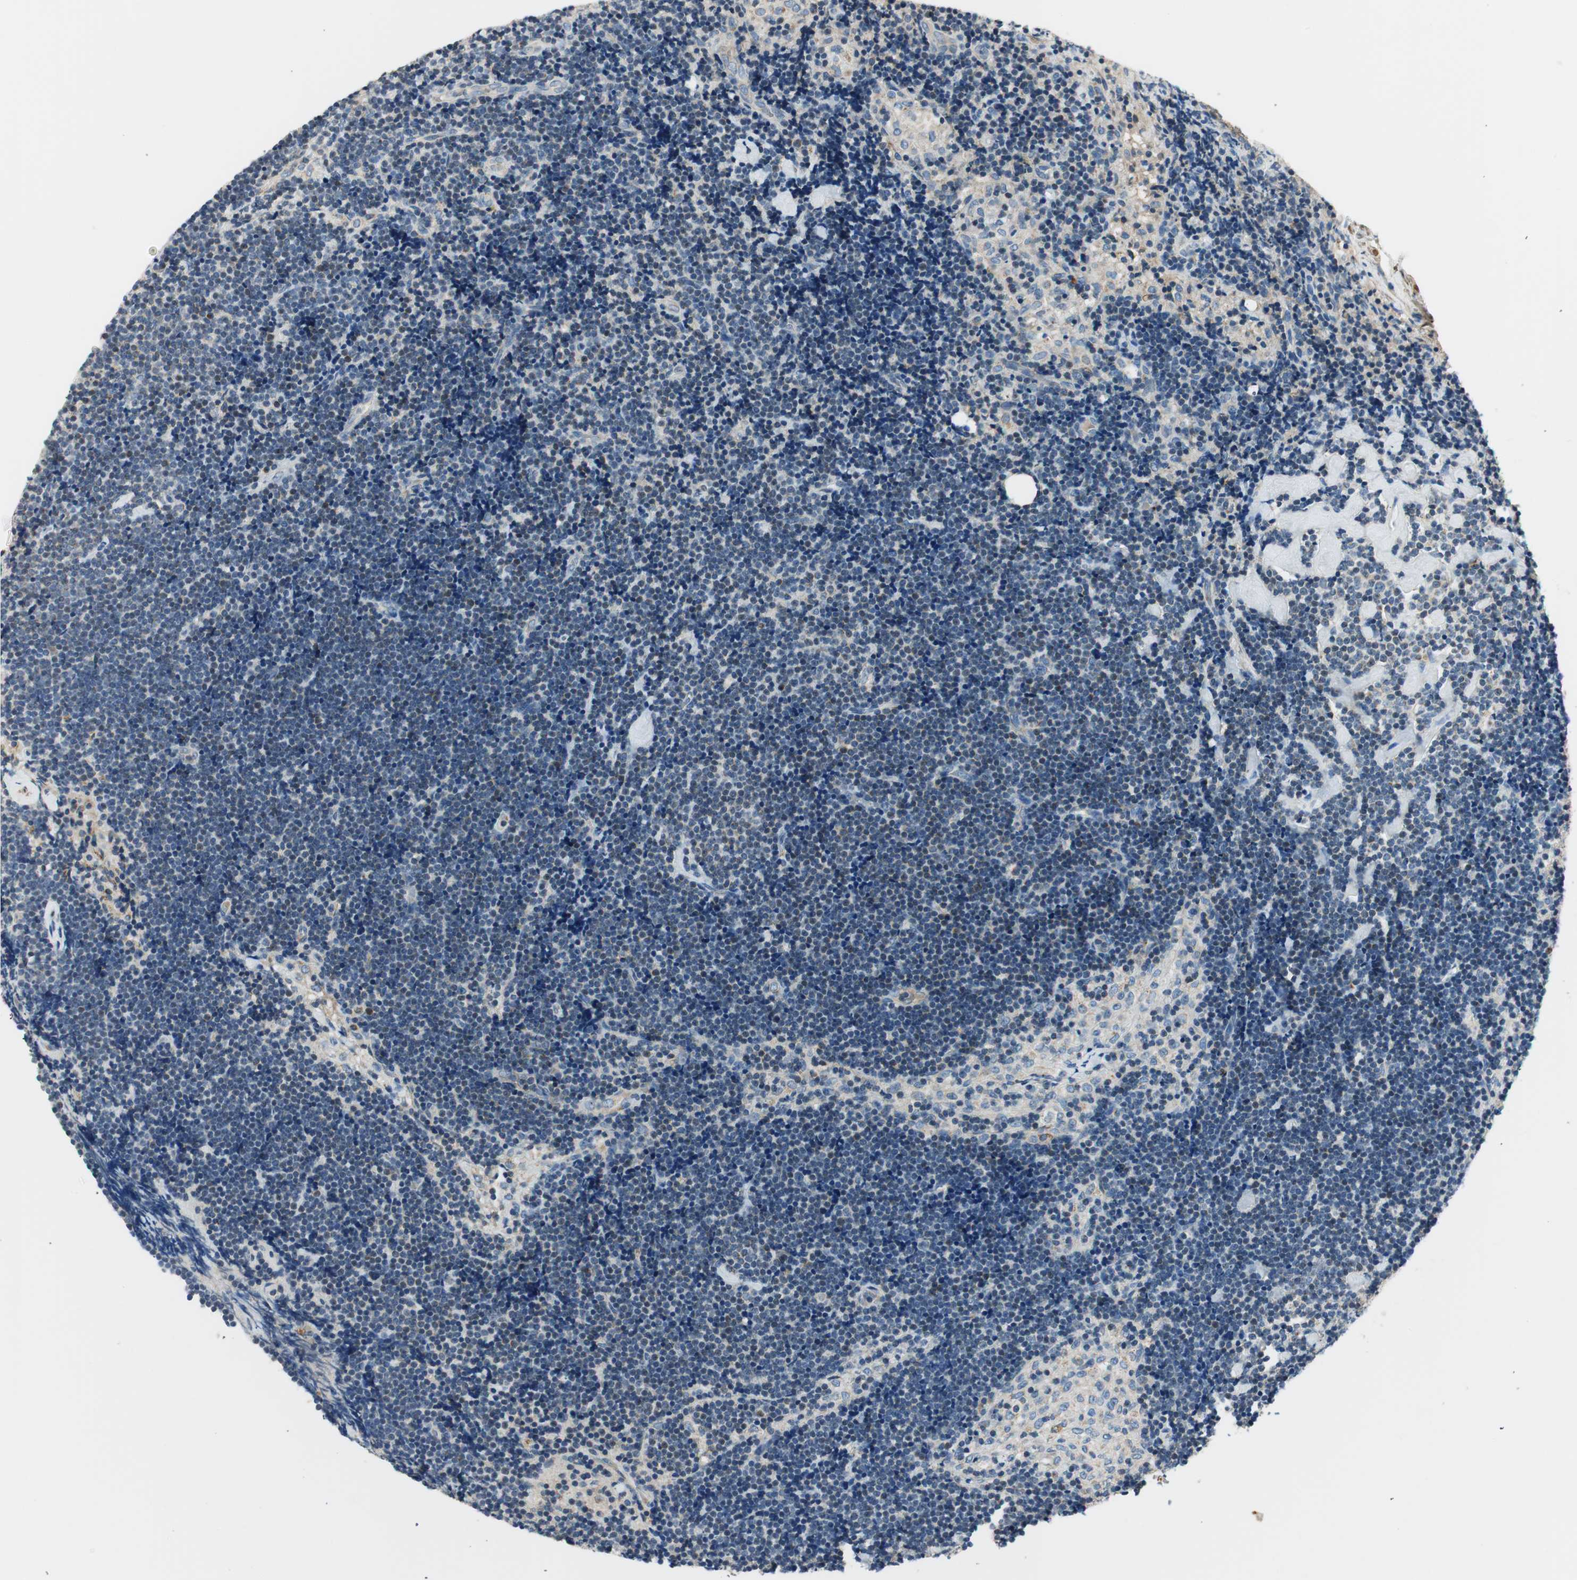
{"staining": {"intensity": "weak", "quantity": "<25%", "location": "cytoplasmic/membranous"}, "tissue": "lymph node", "cell_type": "Germinal center cells", "image_type": "normal", "snomed": [{"axis": "morphology", "description": "Normal tissue, NOS"}, {"axis": "topography", "description": "Lymph node"}], "caption": "Histopathology image shows no significant protein staining in germinal center cells of unremarkable lymph node.", "gene": "RORB", "patient": {"sex": "male", "age": 63}}